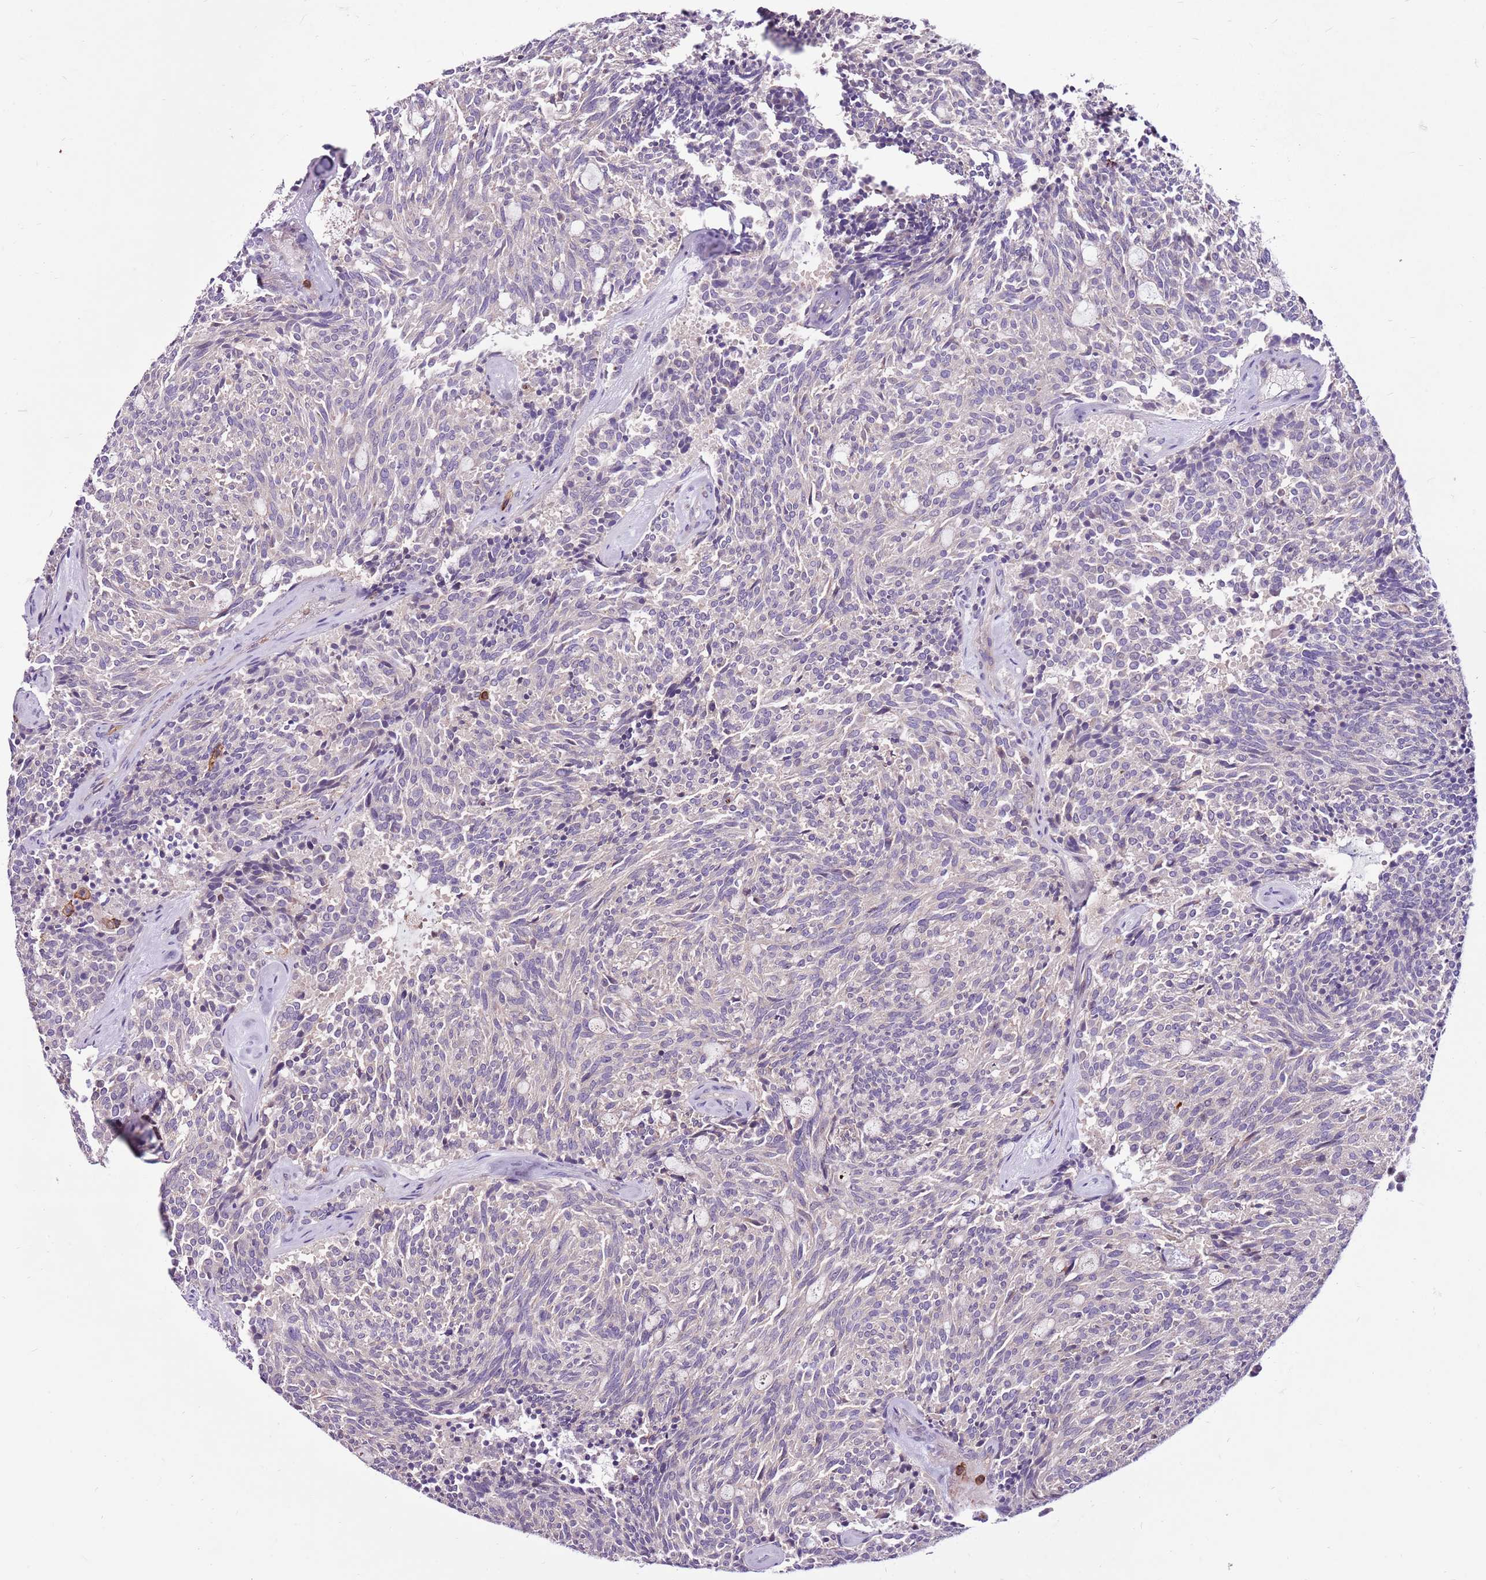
{"staining": {"intensity": "negative", "quantity": "none", "location": "none"}, "tissue": "carcinoid", "cell_type": "Tumor cells", "image_type": "cancer", "snomed": [{"axis": "morphology", "description": "Carcinoid, malignant, NOS"}, {"axis": "topography", "description": "Pancreas"}], "caption": "This is an IHC histopathology image of carcinoid. There is no staining in tumor cells.", "gene": "ZSWIM1", "patient": {"sex": "female", "age": 54}}